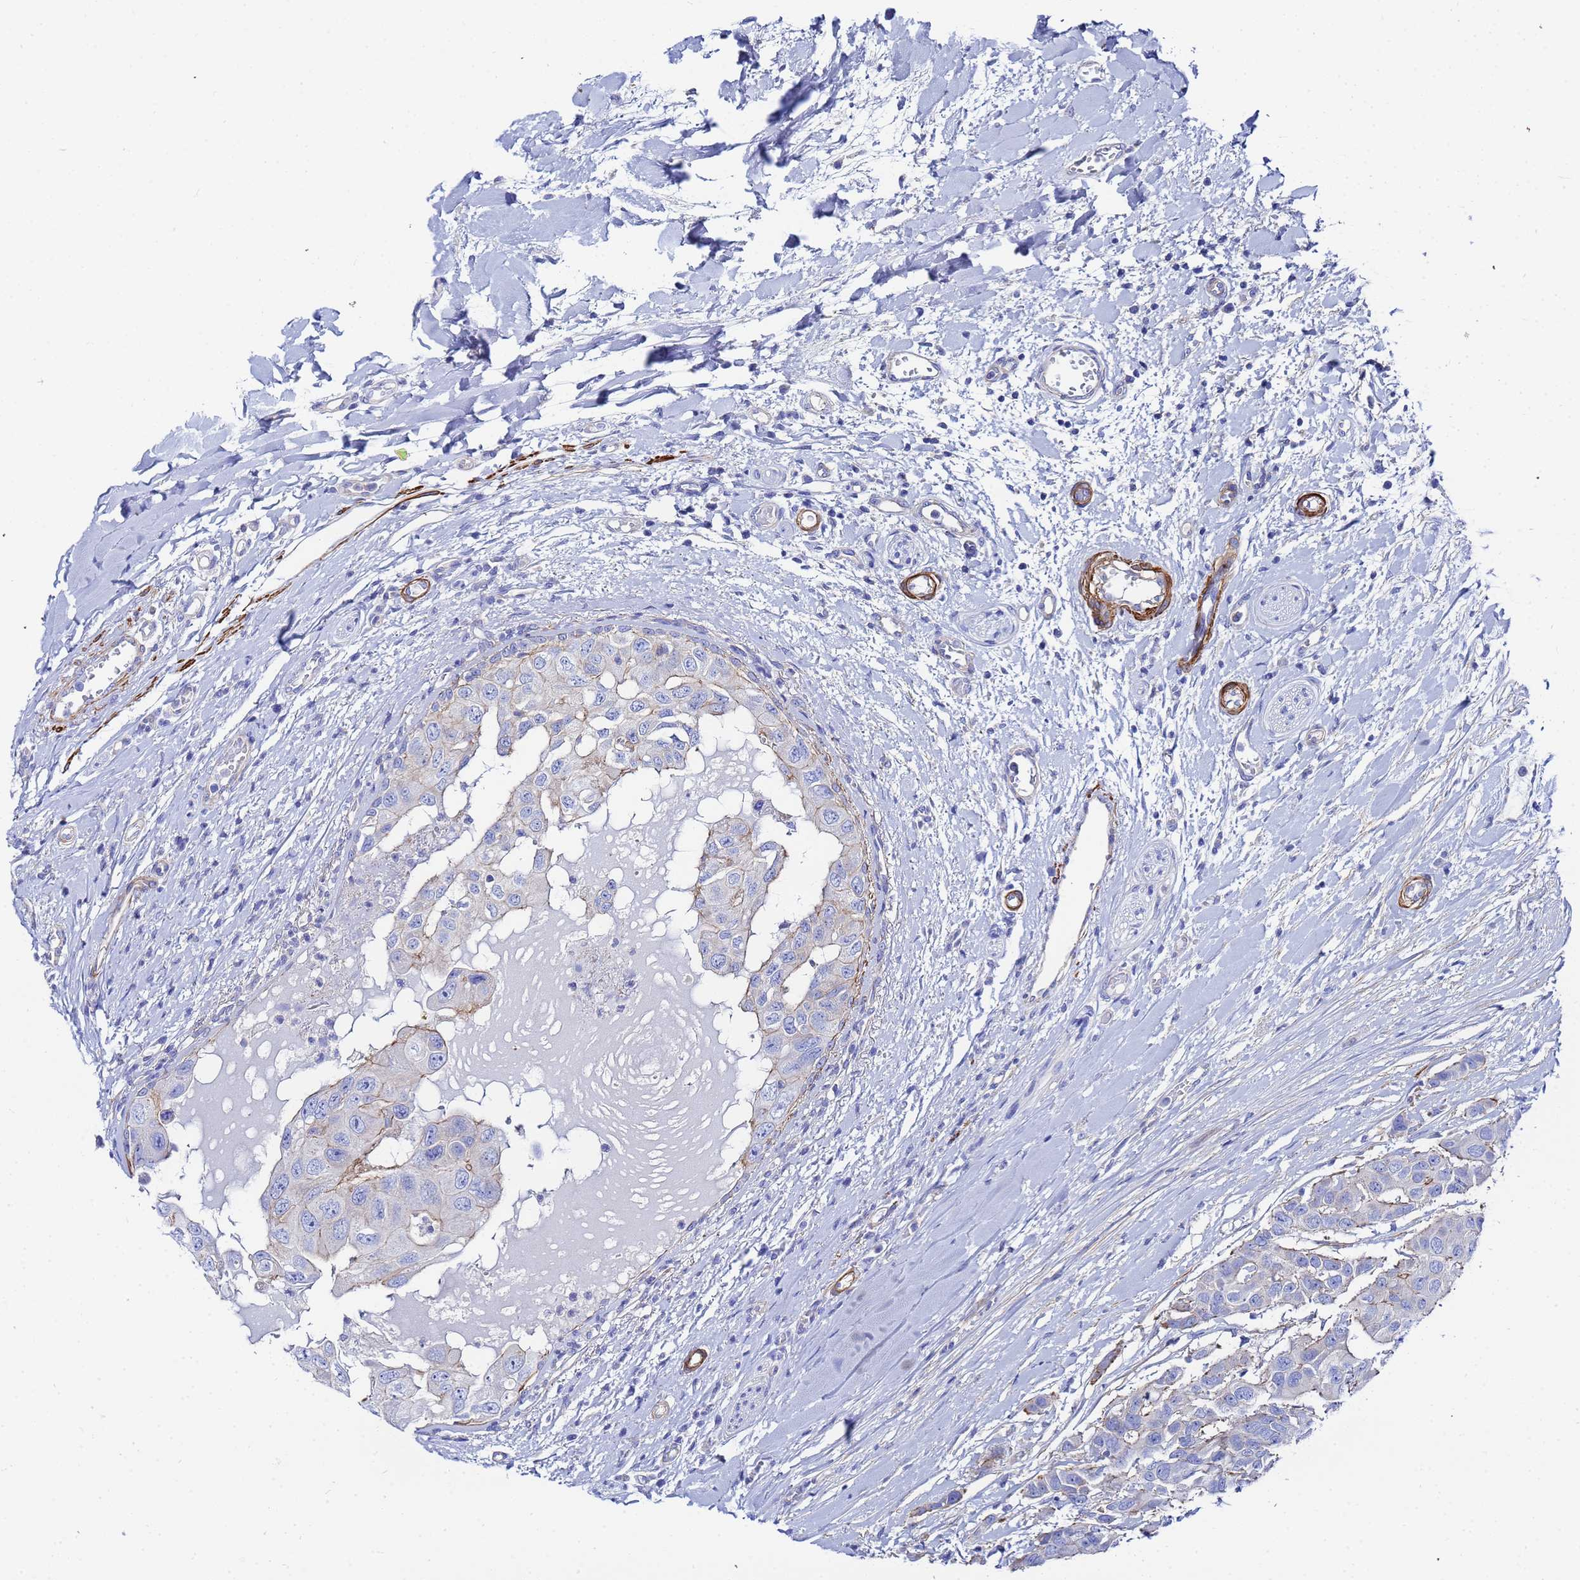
{"staining": {"intensity": "moderate", "quantity": "<25%", "location": "cytoplasmic/membranous"}, "tissue": "head and neck cancer", "cell_type": "Tumor cells", "image_type": "cancer", "snomed": [{"axis": "morphology", "description": "Adenocarcinoma, NOS"}, {"axis": "morphology", "description": "Adenocarcinoma, metastatic, NOS"}, {"axis": "topography", "description": "Head-Neck"}], "caption": "Protein staining displays moderate cytoplasmic/membranous expression in about <25% of tumor cells in head and neck cancer.", "gene": "RAB39B", "patient": {"sex": "male", "age": 75}}